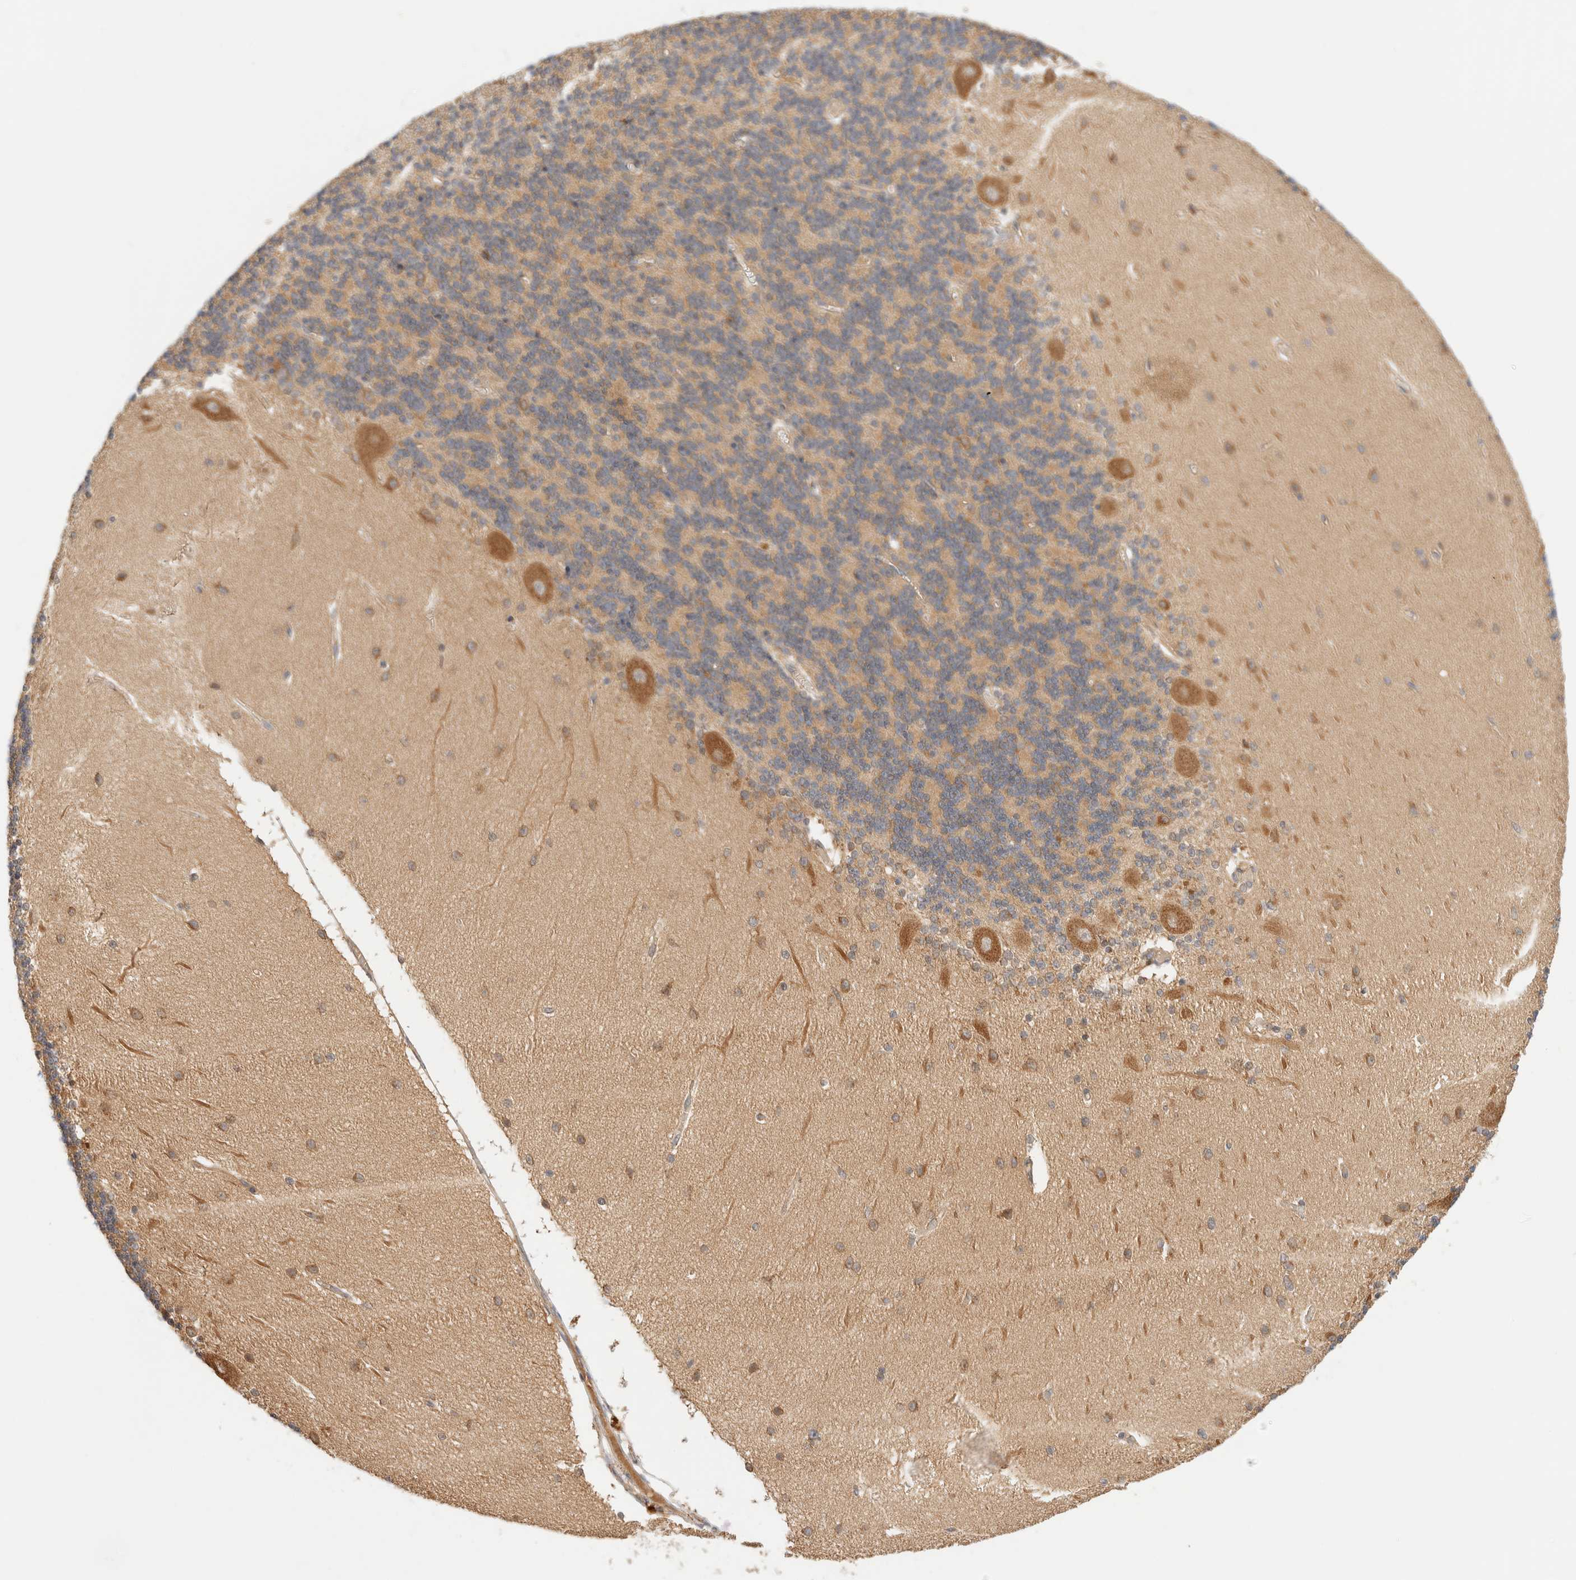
{"staining": {"intensity": "moderate", "quantity": "25%-75%", "location": "cytoplasmic/membranous"}, "tissue": "cerebellum", "cell_type": "Cells in granular layer", "image_type": "normal", "snomed": [{"axis": "morphology", "description": "Normal tissue, NOS"}, {"axis": "topography", "description": "Cerebellum"}], "caption": "Immunohistochemistry (IHC) photomicrograph of unremarkable cerebellum: cerebellum stained using immunohistochemistry (IHC) demonstrates medium levels of moderate protein expression localized specifically in the cytoplasmic/membranous of cells in granular layer, appearing as a cytoplasmic/membranous brown color.", "gene": "RABEP1", "patient": {"sex": "female", "age": 54}}